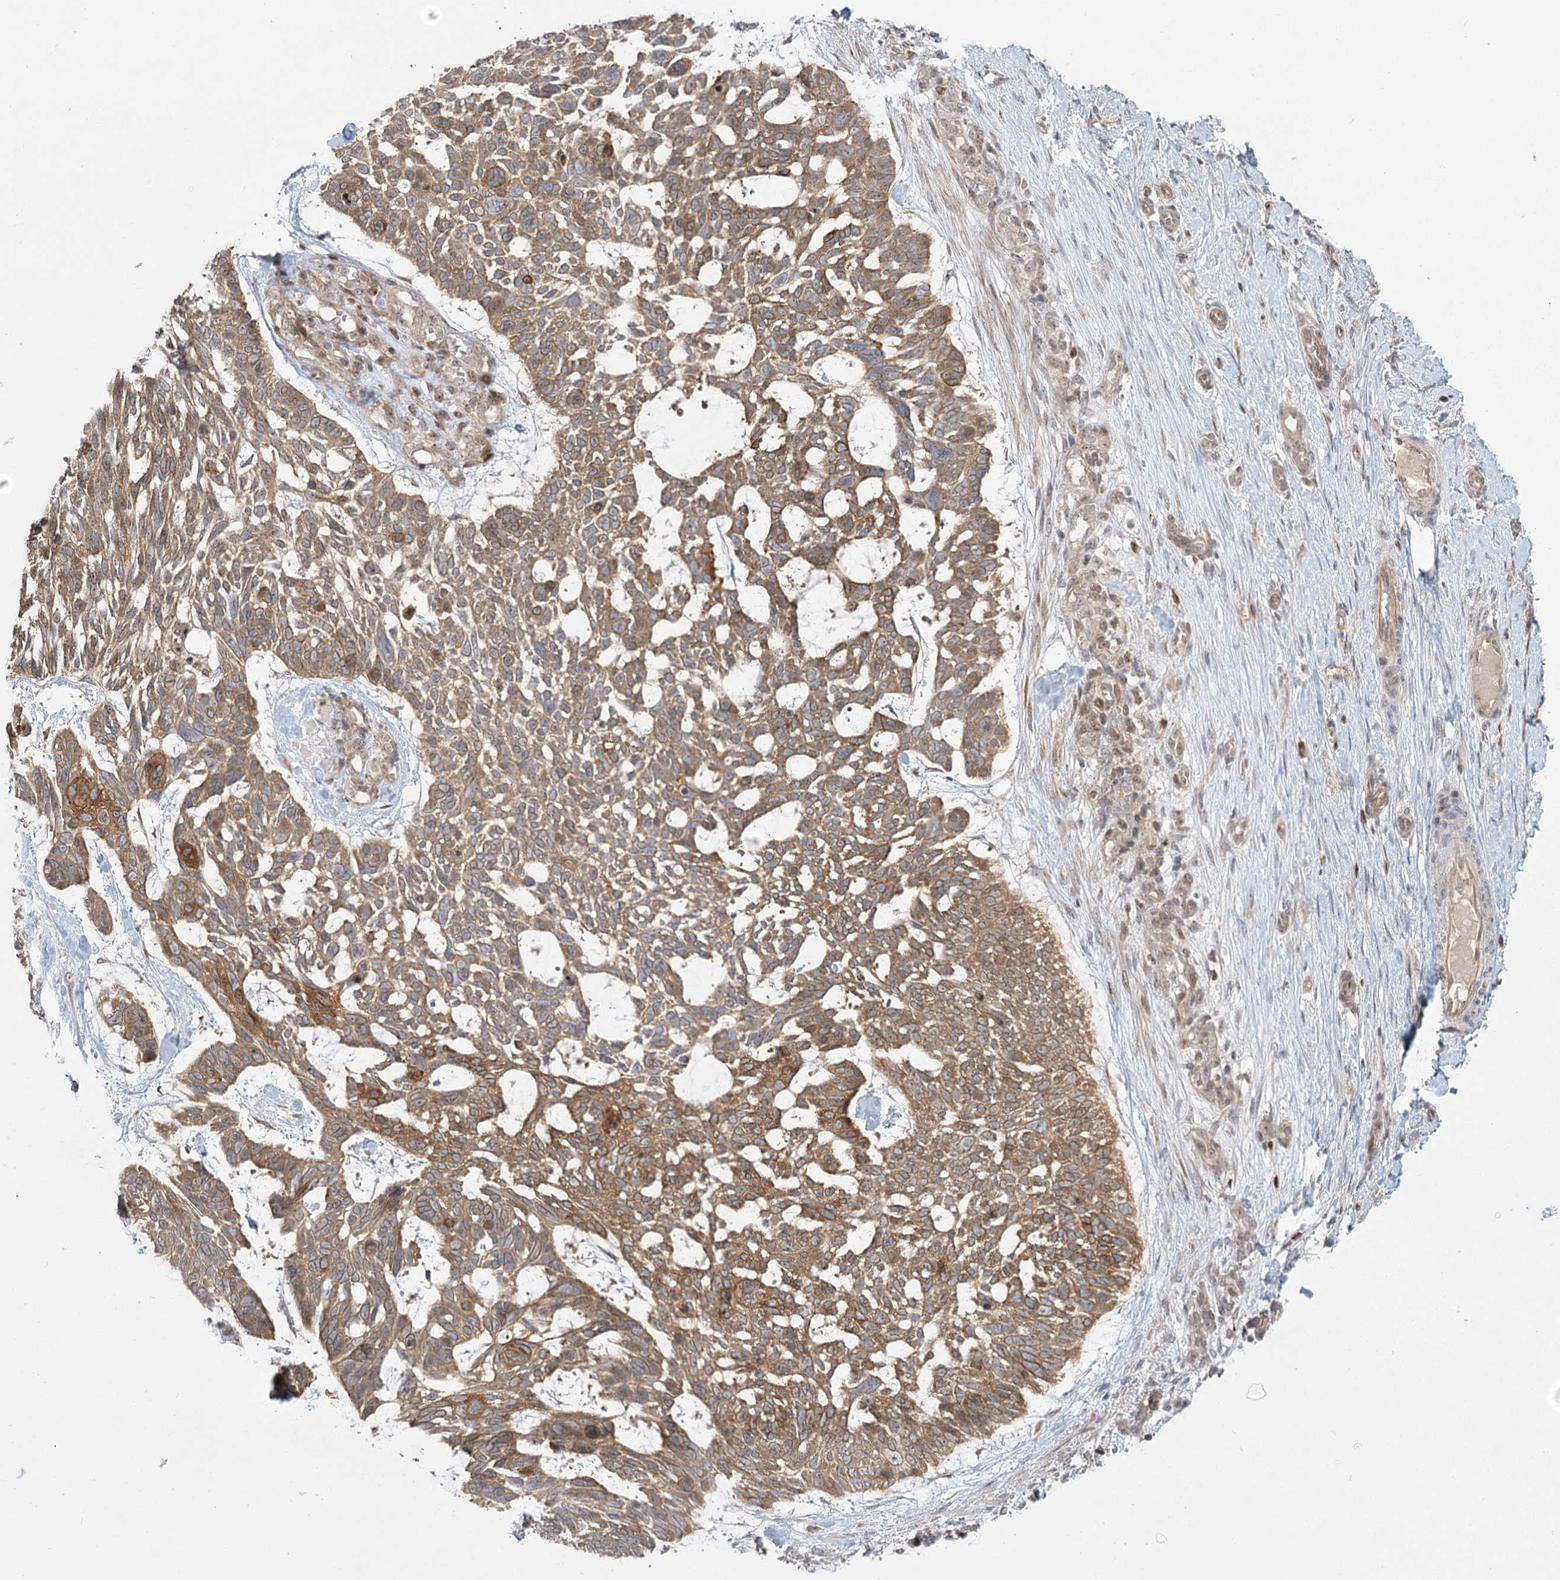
{"staining": {"intensity": "moderate", "quantity": ">75%", "location": "cytoplasmic/membranous"}, "tissue": "skin cancer", "cell_type": "Tumor cells", "image_type": "cancer", "snomed": [{"axis": "morphology", "description": "Basal cell carcinoma"}, {"axis": "topography", "description": "Skin"}], "caption": "This histopathology image reveals immunohistochemistry (IHC) staining of human skin cancer, with medium moderate cytoplasmic/membranous positivity in about >75% of tumor cells.", "gene": "SYTL1", "patient": {"sex": "male", "age": 88}}